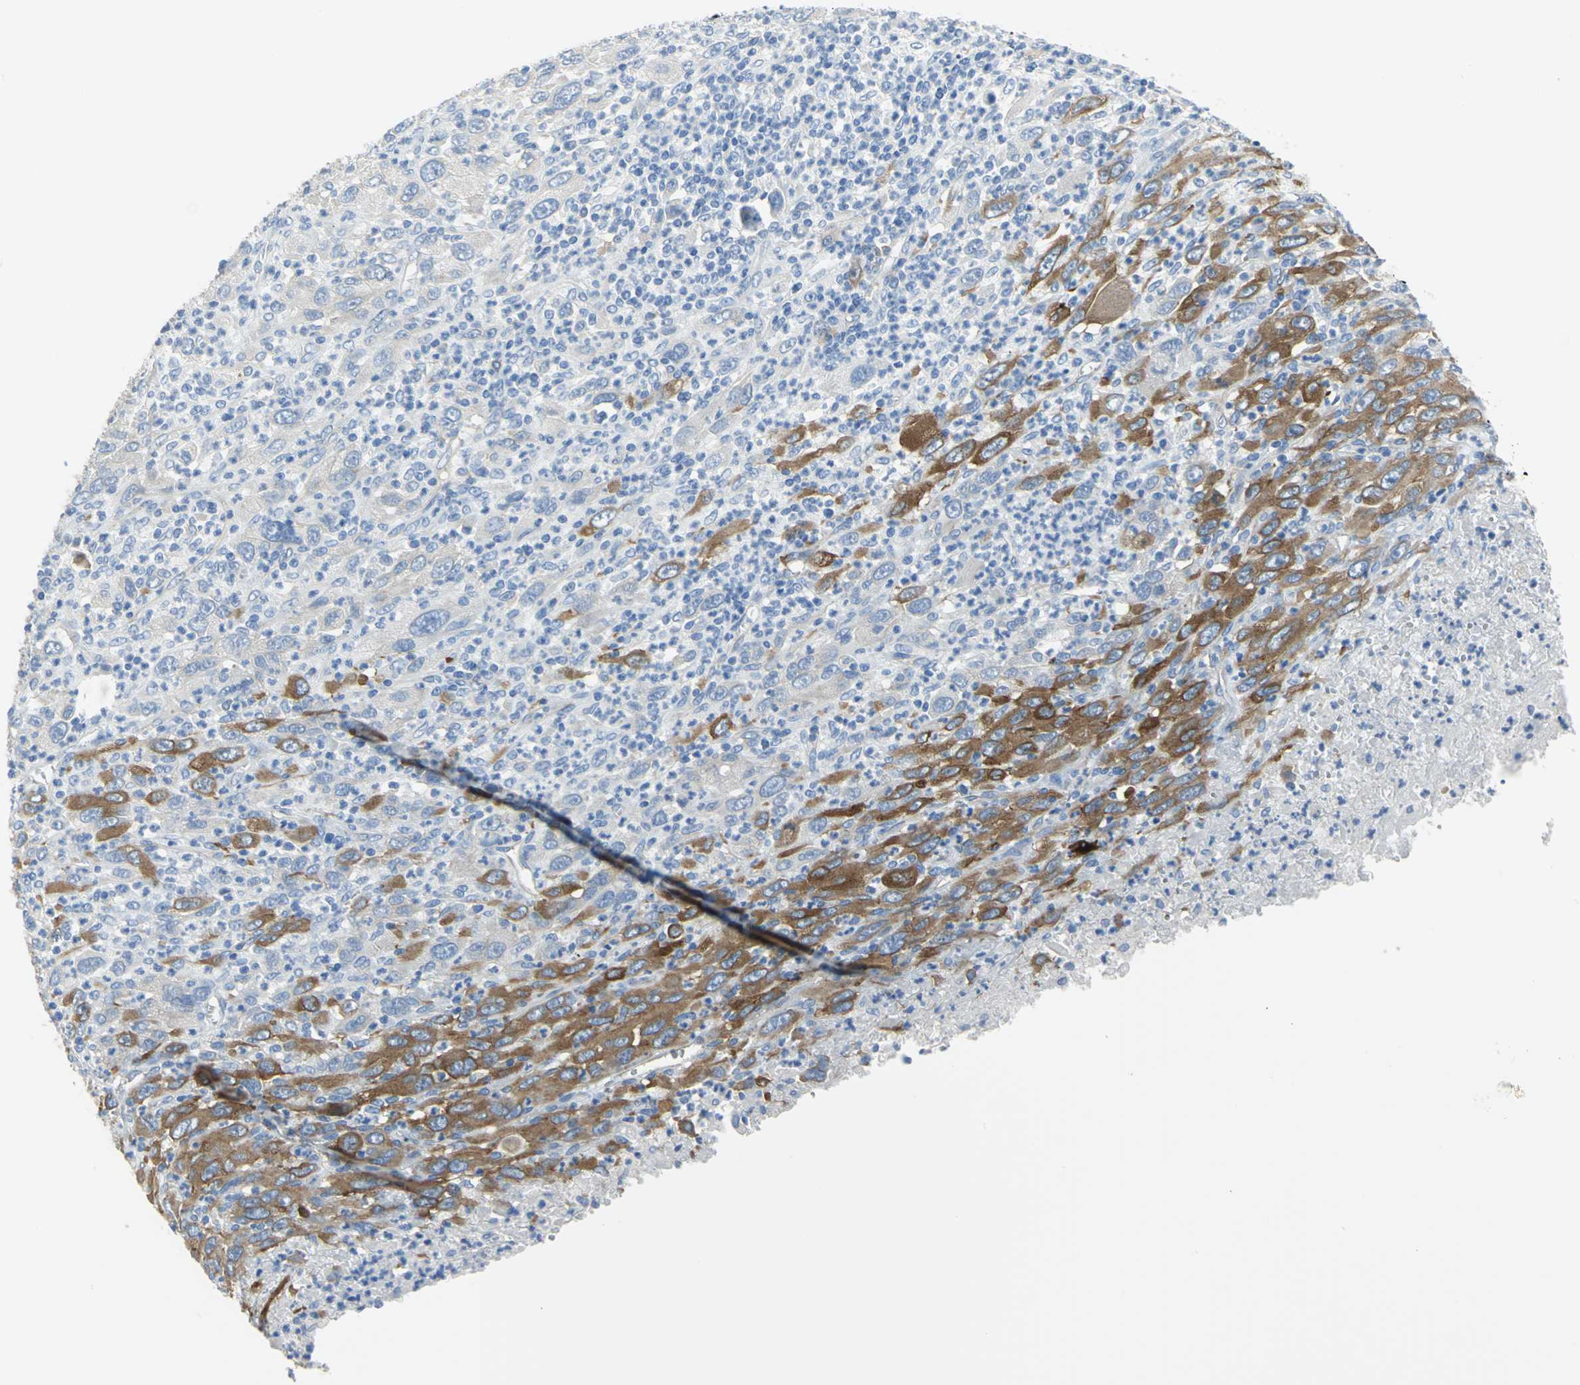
{"staining": {"intensity": "moderate", "quantity": "25%-75%", "location": "cytoplasmic/membranous"}, "tissue": "melanoma", "cell_type": "Tumor cells", "image_type": "cancer", "snomed": [{"axis": "morphology", "description": "Malignant melanoma, Metastatic site"}, {"axis": "topography", "description": "Skin"}], "caption": "Immunohistochemistry (DAB (3,3'-diaminobenzidine)) staining of human melanoma displays moderate cytoplasmic/membranous protein expression in approximately 25%-75% of tumor cells. The staining was performed using DAB to visualize the protein expression in brown, while the nuclei were stained in blue with hematoxylin (Magnification: 20x).", "gene": "FLNB", "patient": {"sex": "female", "age": 56}}